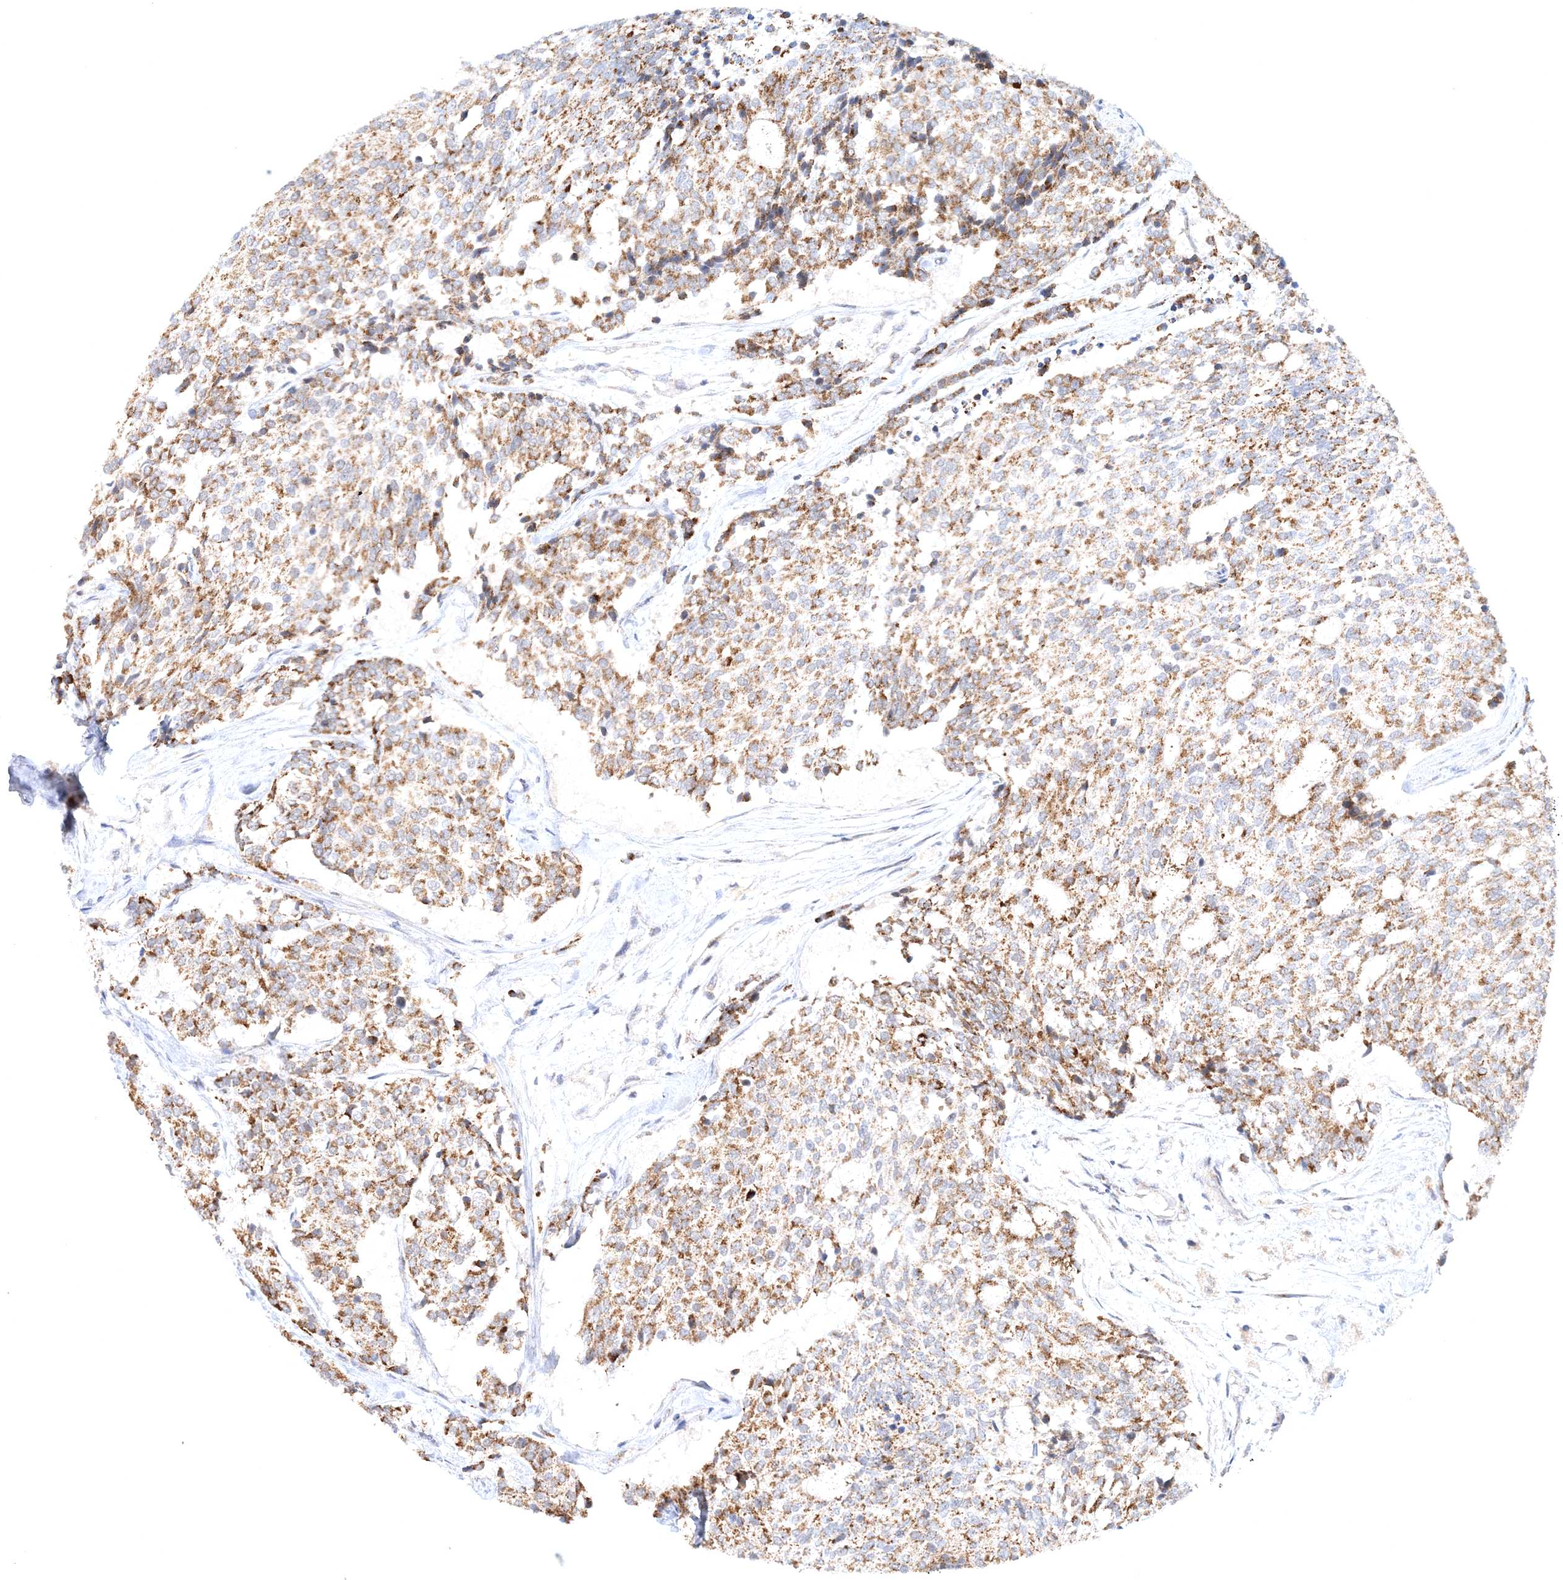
{"staining": {"intensity": "moderate", "quantity": ">75%", "location": "cytoplasmic/membranous"}, "tissue": "carcinoid", "cell_type": "Tumor cells", "image_type": "cancer", "snomed": [{"axis": "morphology", "description": "Carcinoid, malignant, NOS"}, {"axis": "topography", "description": "Pancreas"}], "caption": "Tumor cells show medium levels of moderate cytoplasmic/membranous positivity in about >75% of cells in human malignant carcinoid.", "gene": "RNF150", "patient": {"sex": "female", "age": 54}}